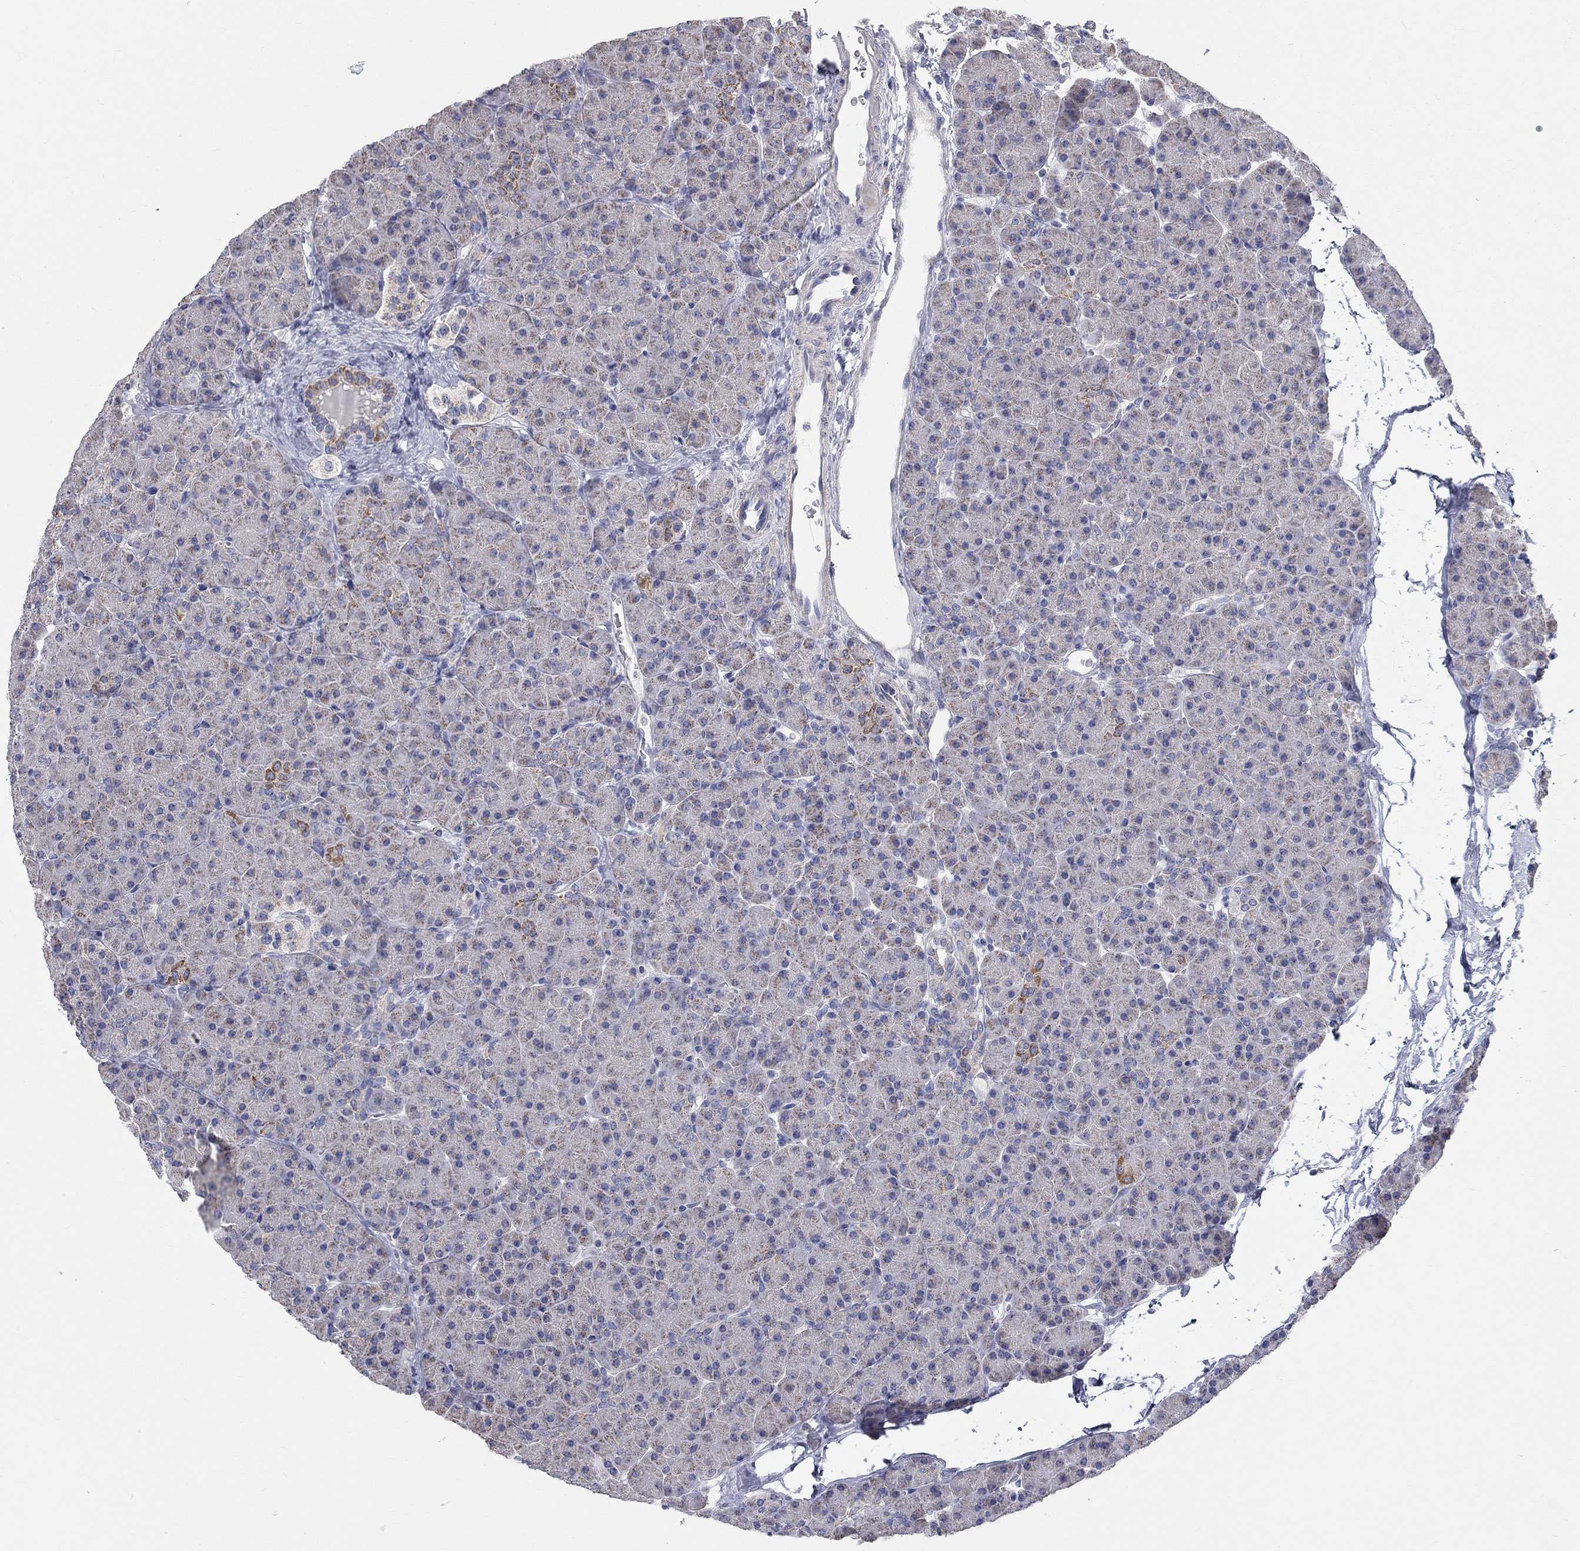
{"staining": {"intensity": "strong", "quantity": "<25%", "location": "cytoplasmic/membranous"}, "tissue": "pancreas", "cell_type": "Exocrine glandular cells", "image_type": "normal", "snomed": [{"axis": "morphology", "description": "Normal tissue, NOS"}, {"axis": "topography", "description": "Pancreas"}], "caption": "Unremarkable pancreas displays strong cytoplasmic/membranous positivity in about <25% of exocrine glandular cells The staining was performed using DAB, with brown indicating positive protein expression. Nuclei are stained blue with hematoxylin..", "gene": "CFAP161", "patient": {"sex": "female", "age": 44}}